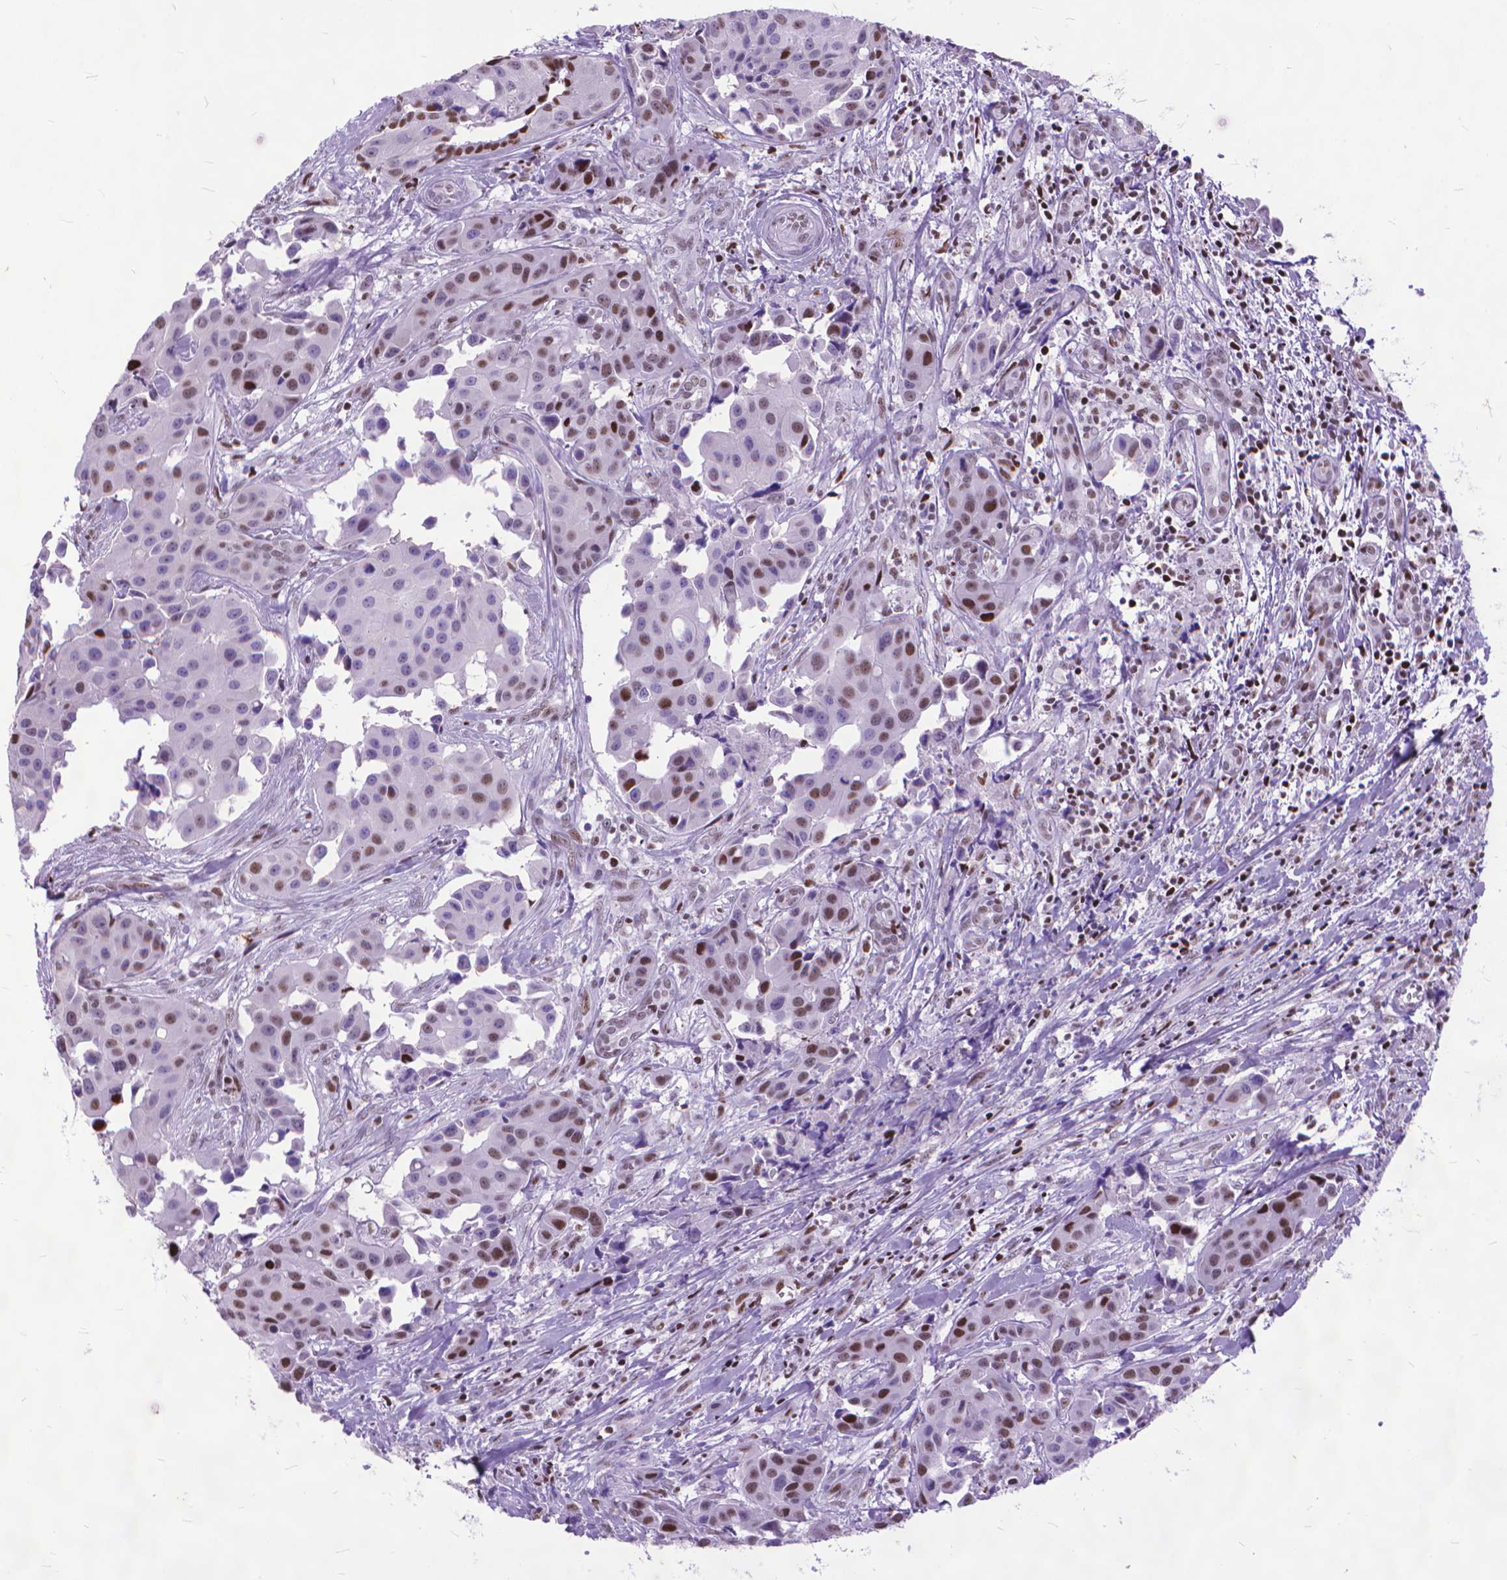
{"staining": {"intensity": "strong", "quantity": "25%-75%", "location": "nuclear"}, "tissue": "head and neck cancer", "cell_type": "Tumor cells", "image_type": "cancer", "snomed": [{"axis": "morphology", "description": "Adenocarcinoma, NOS"}, {"axis": "topography", "description": "Head-Neck"}], "caption": "An IHC micrograph of tumor tissue is shown. Protein staining in brown shows strong nuclear positivity in head and neck cancer (adenocarcinoma) within tumor cells.", "gene": "POLE4", "patient": {"sex": "male", "age": 76}}